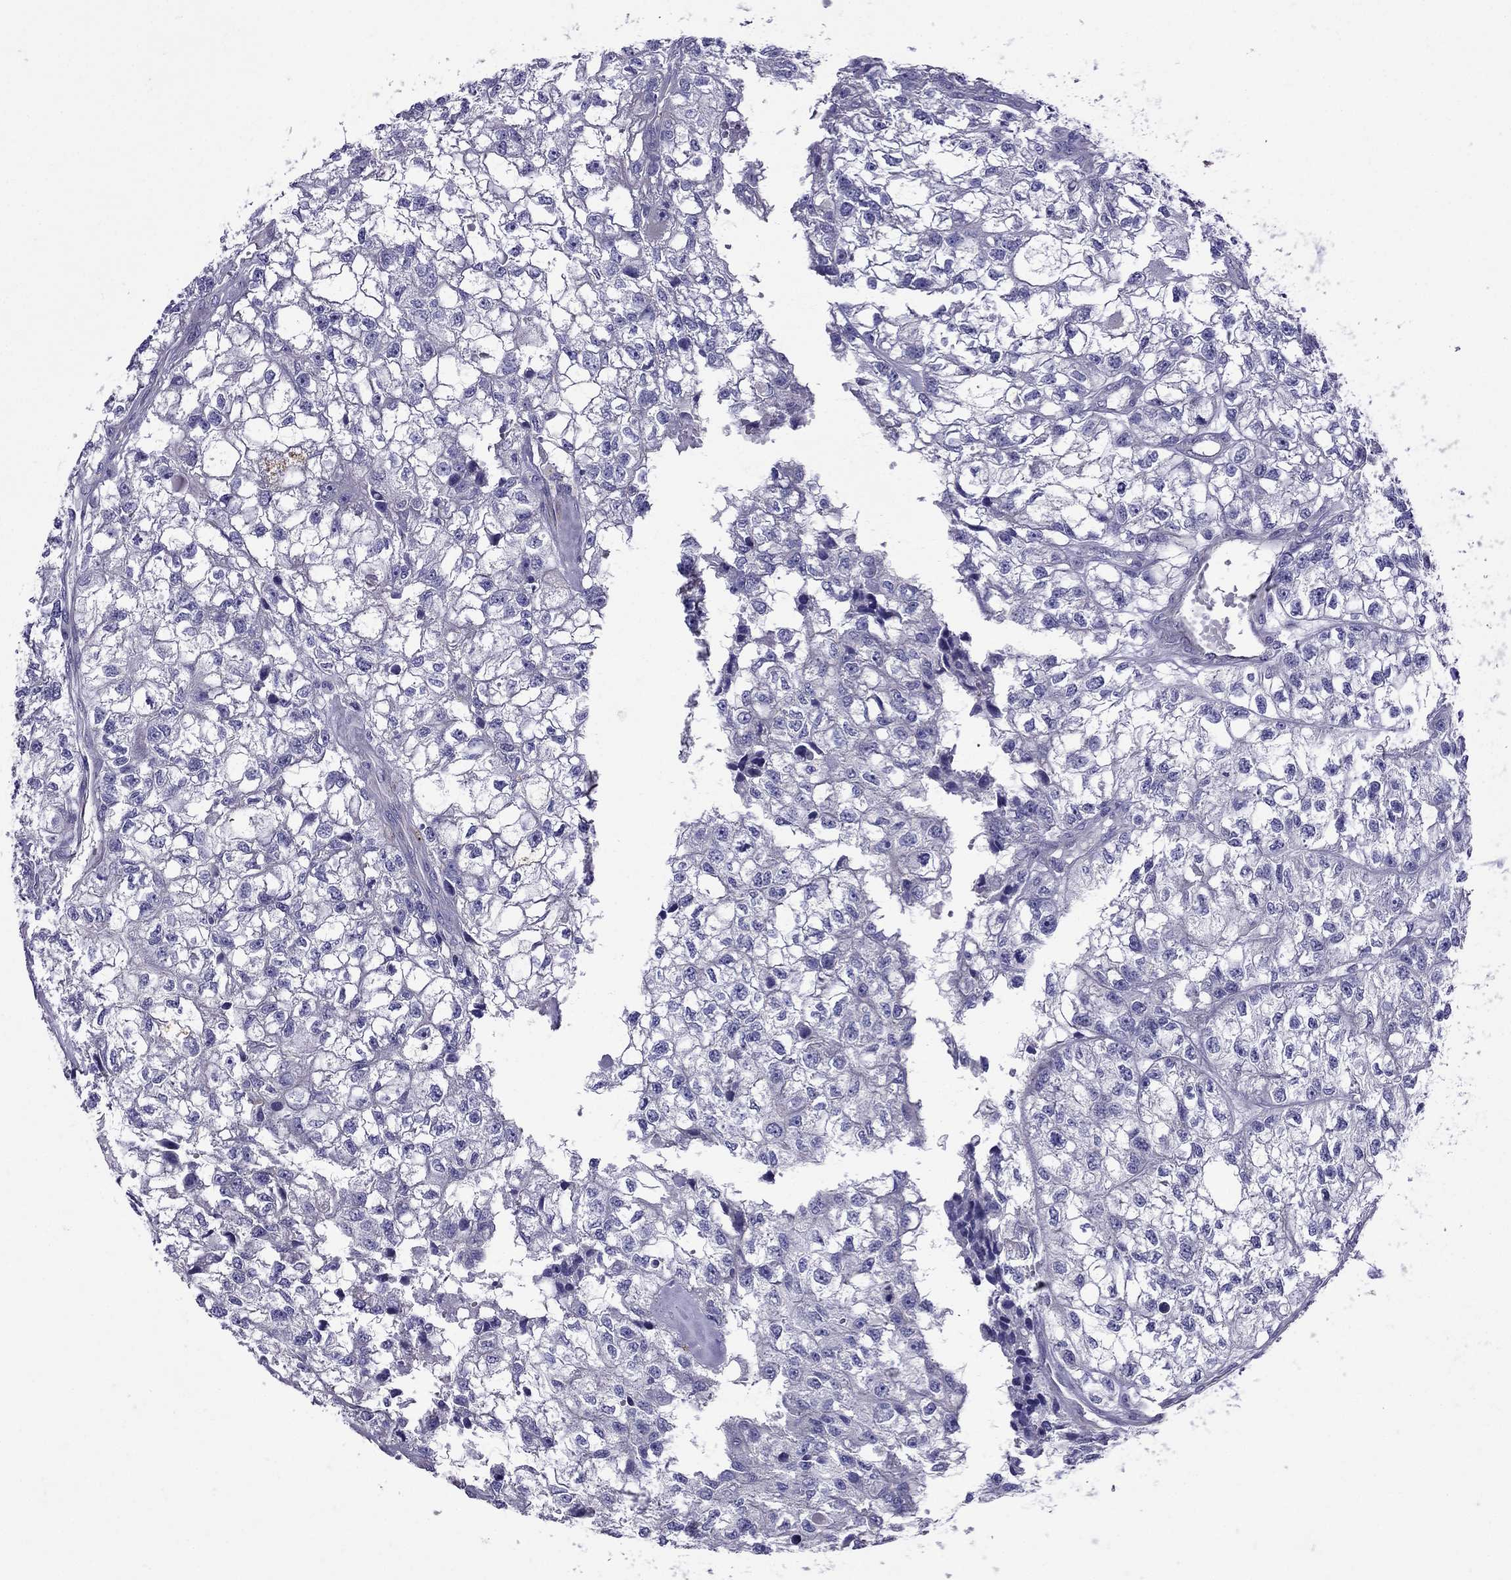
{"staining": {"intensity": "negative", "quantity": "none", "location": "none"}, "tissue": "renal cancer", "cell_type": "Tumor cells", "image_type": "cancer", "snomed": [{"axis": "morphology", "description": "Adenocarcinoma, NOS"}, {"axis": "topography", "description": "Kidney"}], "caption": "Immunohistochemistry photomicrograph of neoplastic tissue: human adenocarcinoma (renal) stained with DAB (3,3'-diaminobenzidine) shows no significant protein staining in tumor cells.", "gene": "GPR50", "patient": {"sex": "male", "age": 56}}